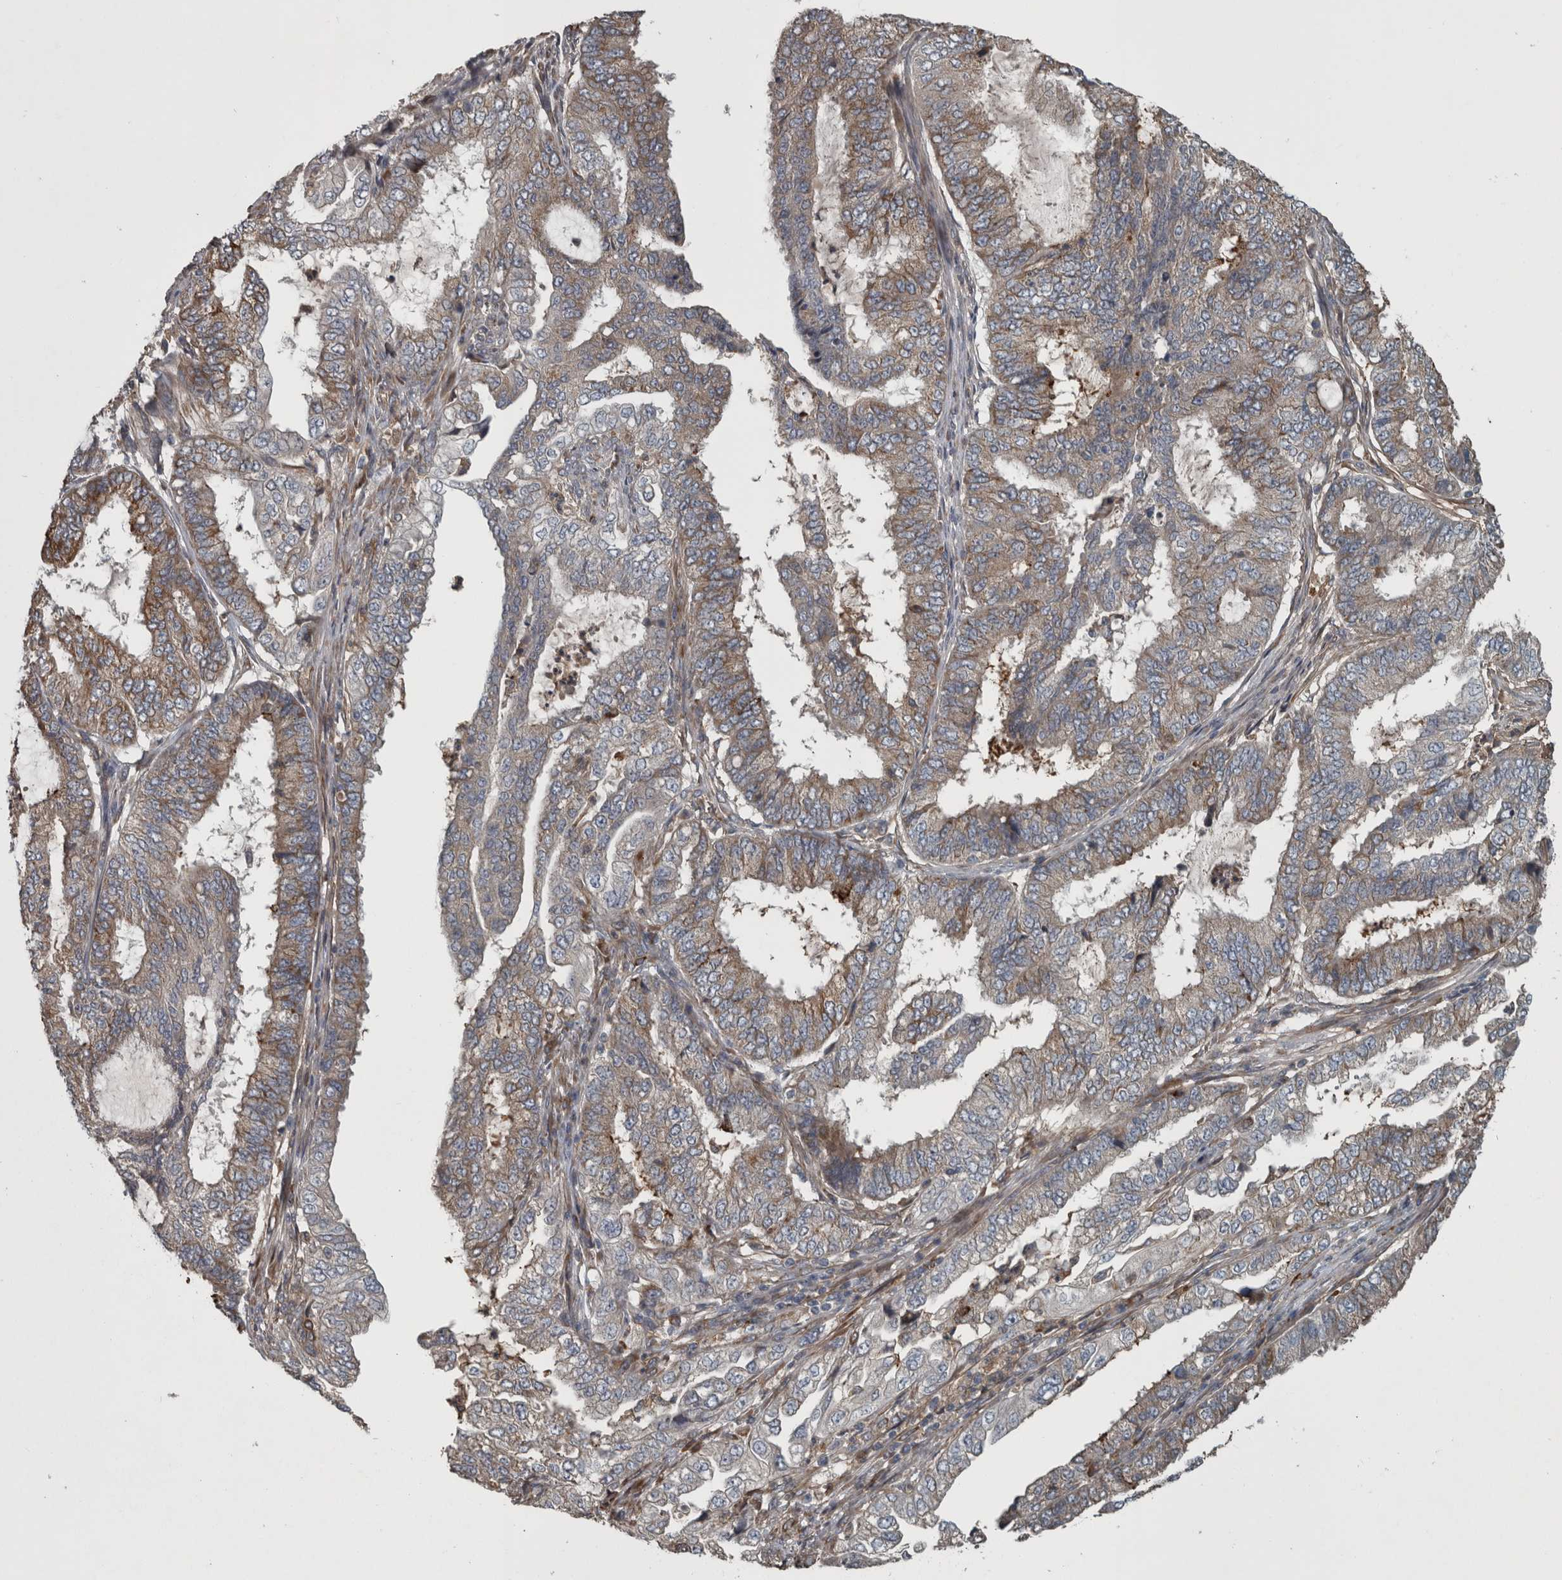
{"staining": {"intensity": "moderate", "quantity": "25%-75%", "location": "cytoplasmic/membranous"}, "tissue": "endometrial cancer", "cell_type": "Tumor cells", "image_type": "cancer", "snomed": [{"axis": "morphology", "description": "Adenocarcinoma, NOS"}, {"axis": "topography", "description": "Endometrium"}], "caption": "A high-resolution histopathology image shows IHC staining of endometrial cancer (adenocarcinoma), which reveals moderate cytoplasmic/membranous expression in about 25%-75% of tumor cells. The staining was performed using DAB (3,3'-diaminobenzidine), with brown indicating positive protein expression. Nuclei are stained blue with hematoxylin.", "gene": "EXOC8", "patient": {"sex": "female", "age": 51}}